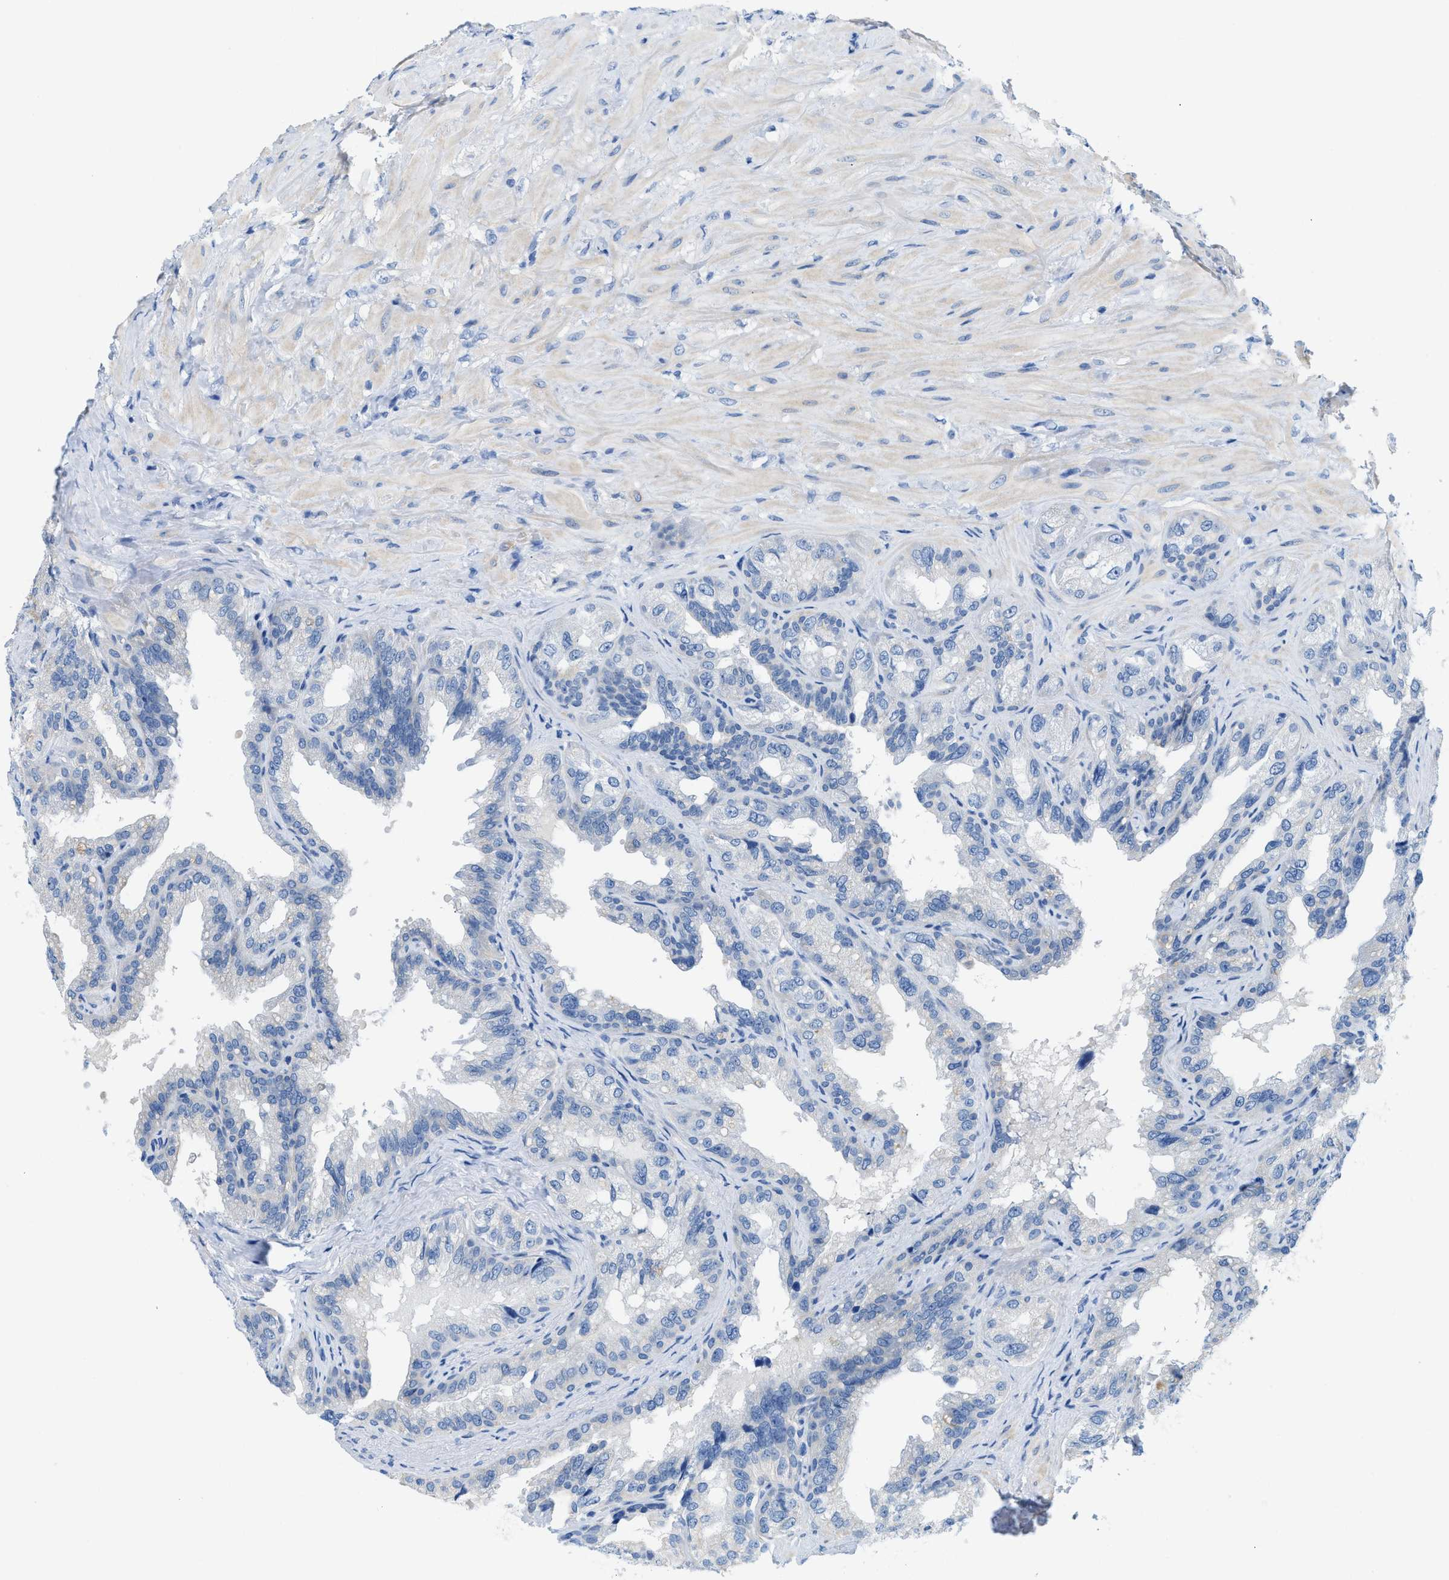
{"staining": {"intensity": "weak", "quantity": "<25%", "location": "cytoplasmic/membranous"}, "tissue": "seminal vesicle", "cell_type": "Glandular cells", "image_type": "normal", "snomed": [{"axis": "morphology", "description": "Normal tissue, NOS"}, {"axis": "topography", "description": "Seminal veicle"}], "caption": "Immunohistochemistry micrograph of normal seminal vesicle: seminal vesicle stained with DAB (3,3'-diaminobenzidine) demonstrates no significant protein expression in glandular cells. The staining was performed using DAB (3,3'-diaminobenzidine) to visualize the protein expression in brown, while the nuclei were stained in blue with hematoxylin (Magnification: 20x).", "gene": "BPGM", "patient": {"sex": "male", "age": 68}}